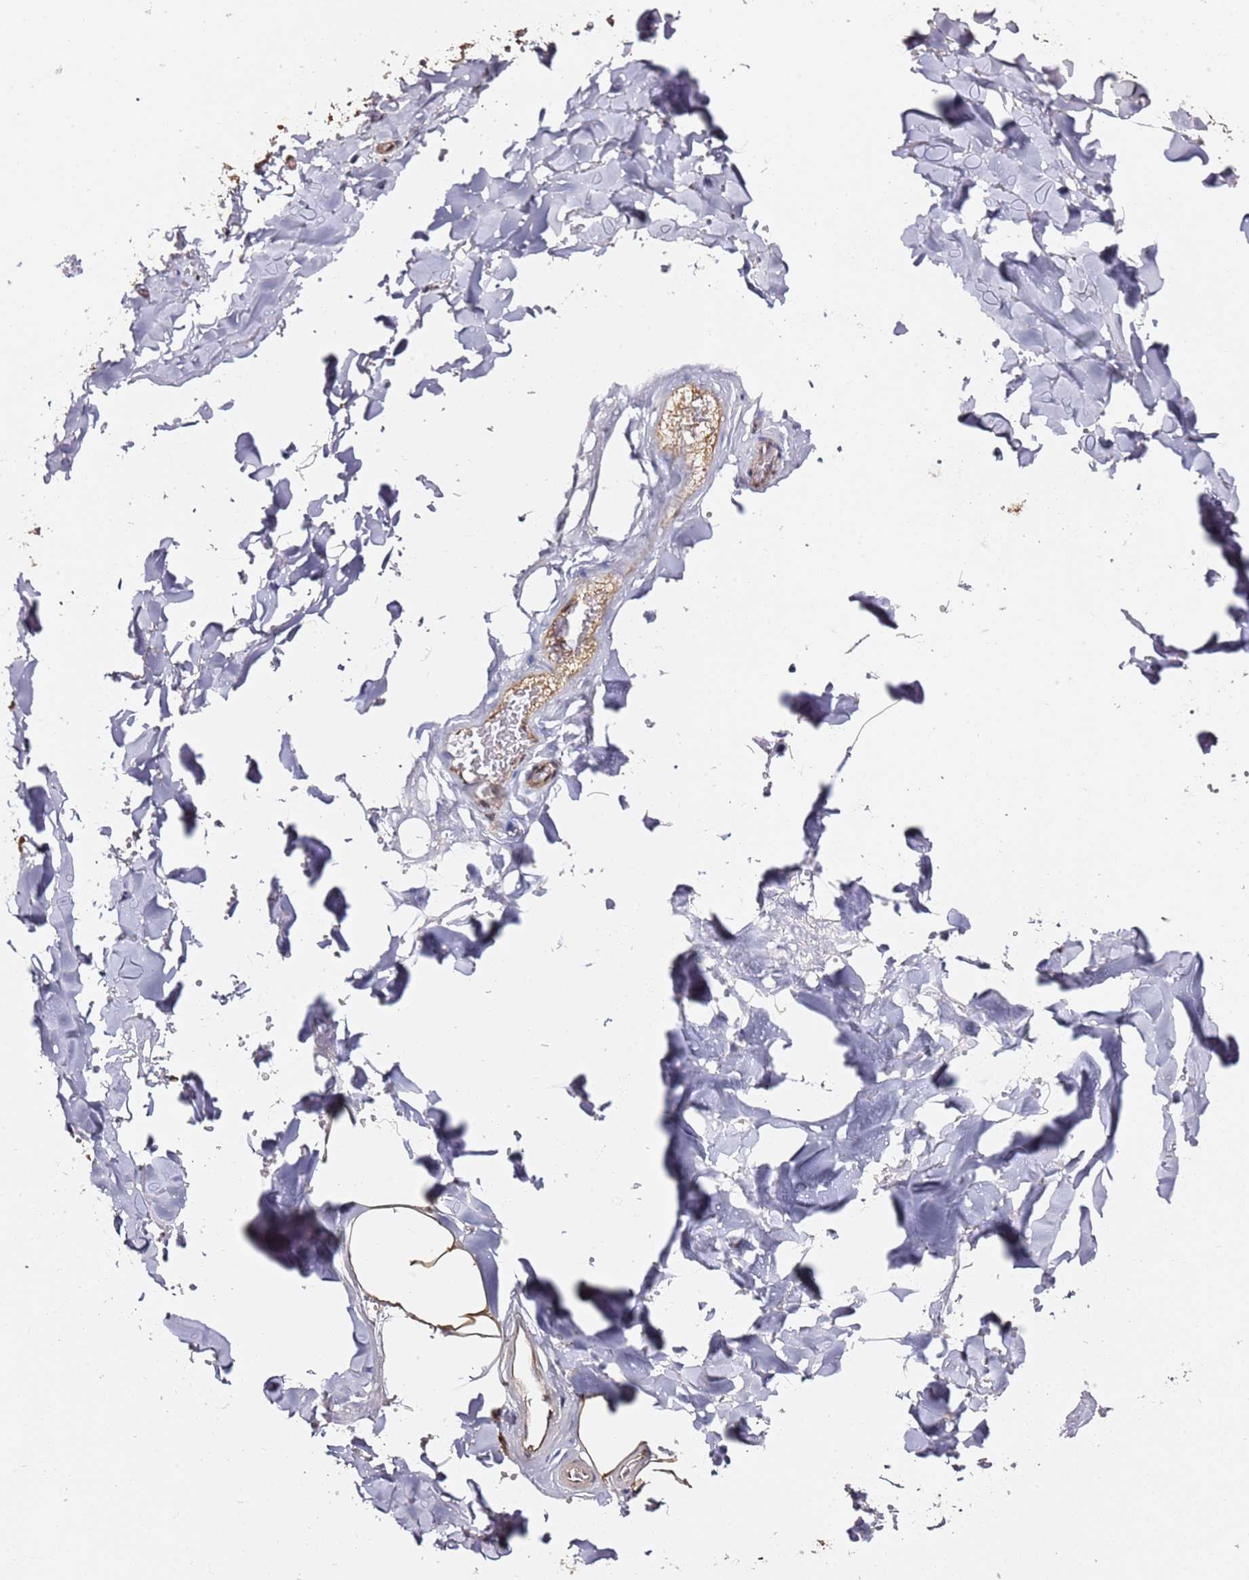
{"staining": {"intensity": "moderate", "quantity": ">75%", "location": "cytoplasmic/membranous"}, "tissue": "adipose tissue", "cell_type": "Adipocytes", "image_type": "normal", "snomed": [{"axis": "morphology", "description": "Normal tissue, NOS"}, {"axis": "topography", "description": "Salivary gland"}, {"axis": "topography", "description": "Peripheral nerve tissue"}], "caption": "This image exhibits immunohistochemistry (IHC) staining of normal human adipose tissue, with medium moderate cytoplasmic/membranous positivity in about >75% of adipocytes.", "gene": "PRKAB2", "patient": {"sex": "male", "age": 38}}